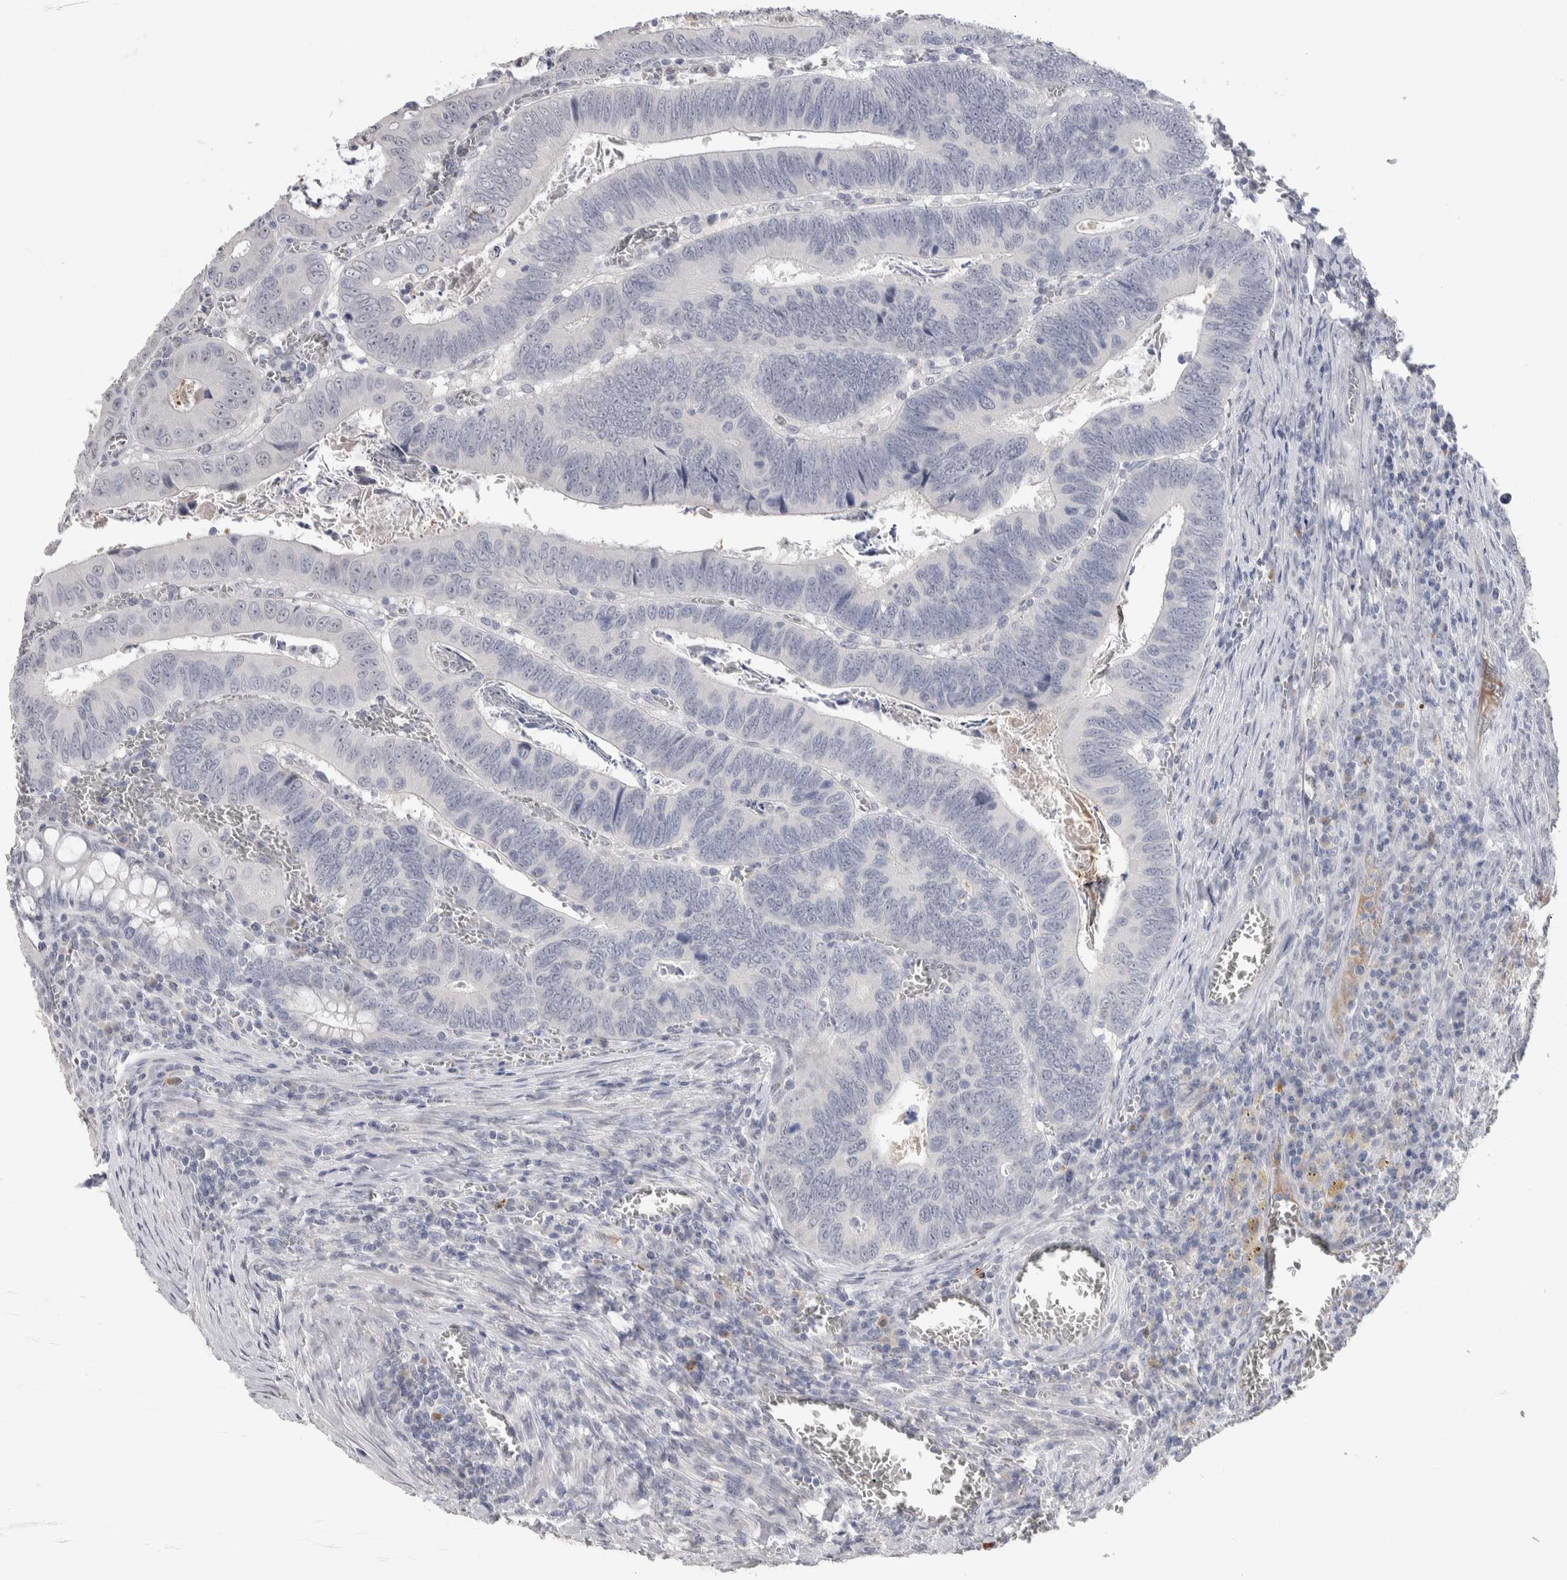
{"staining": {"intensity": "negative", "quantity": "none", "location": "none"}, "tissue": "colorectal cancer", "cell_type": "Tumor cells", "image_type": "cancer", "snomed": [{"axis": "morphology", "description": "Inflammation, NOS"}, {"axis": "morphology", "description": "Adenocarcinoma, NOS"}, {"axis": "topography", "description": "Colon"}], "caption": "Adenocarcinoma (colorectal) stained for a protein using immunohistochemistry (IHC) reveals no expression tumor cells.", "gene": "TMEM102", "patient": {"sex": "male", "age": 72}}